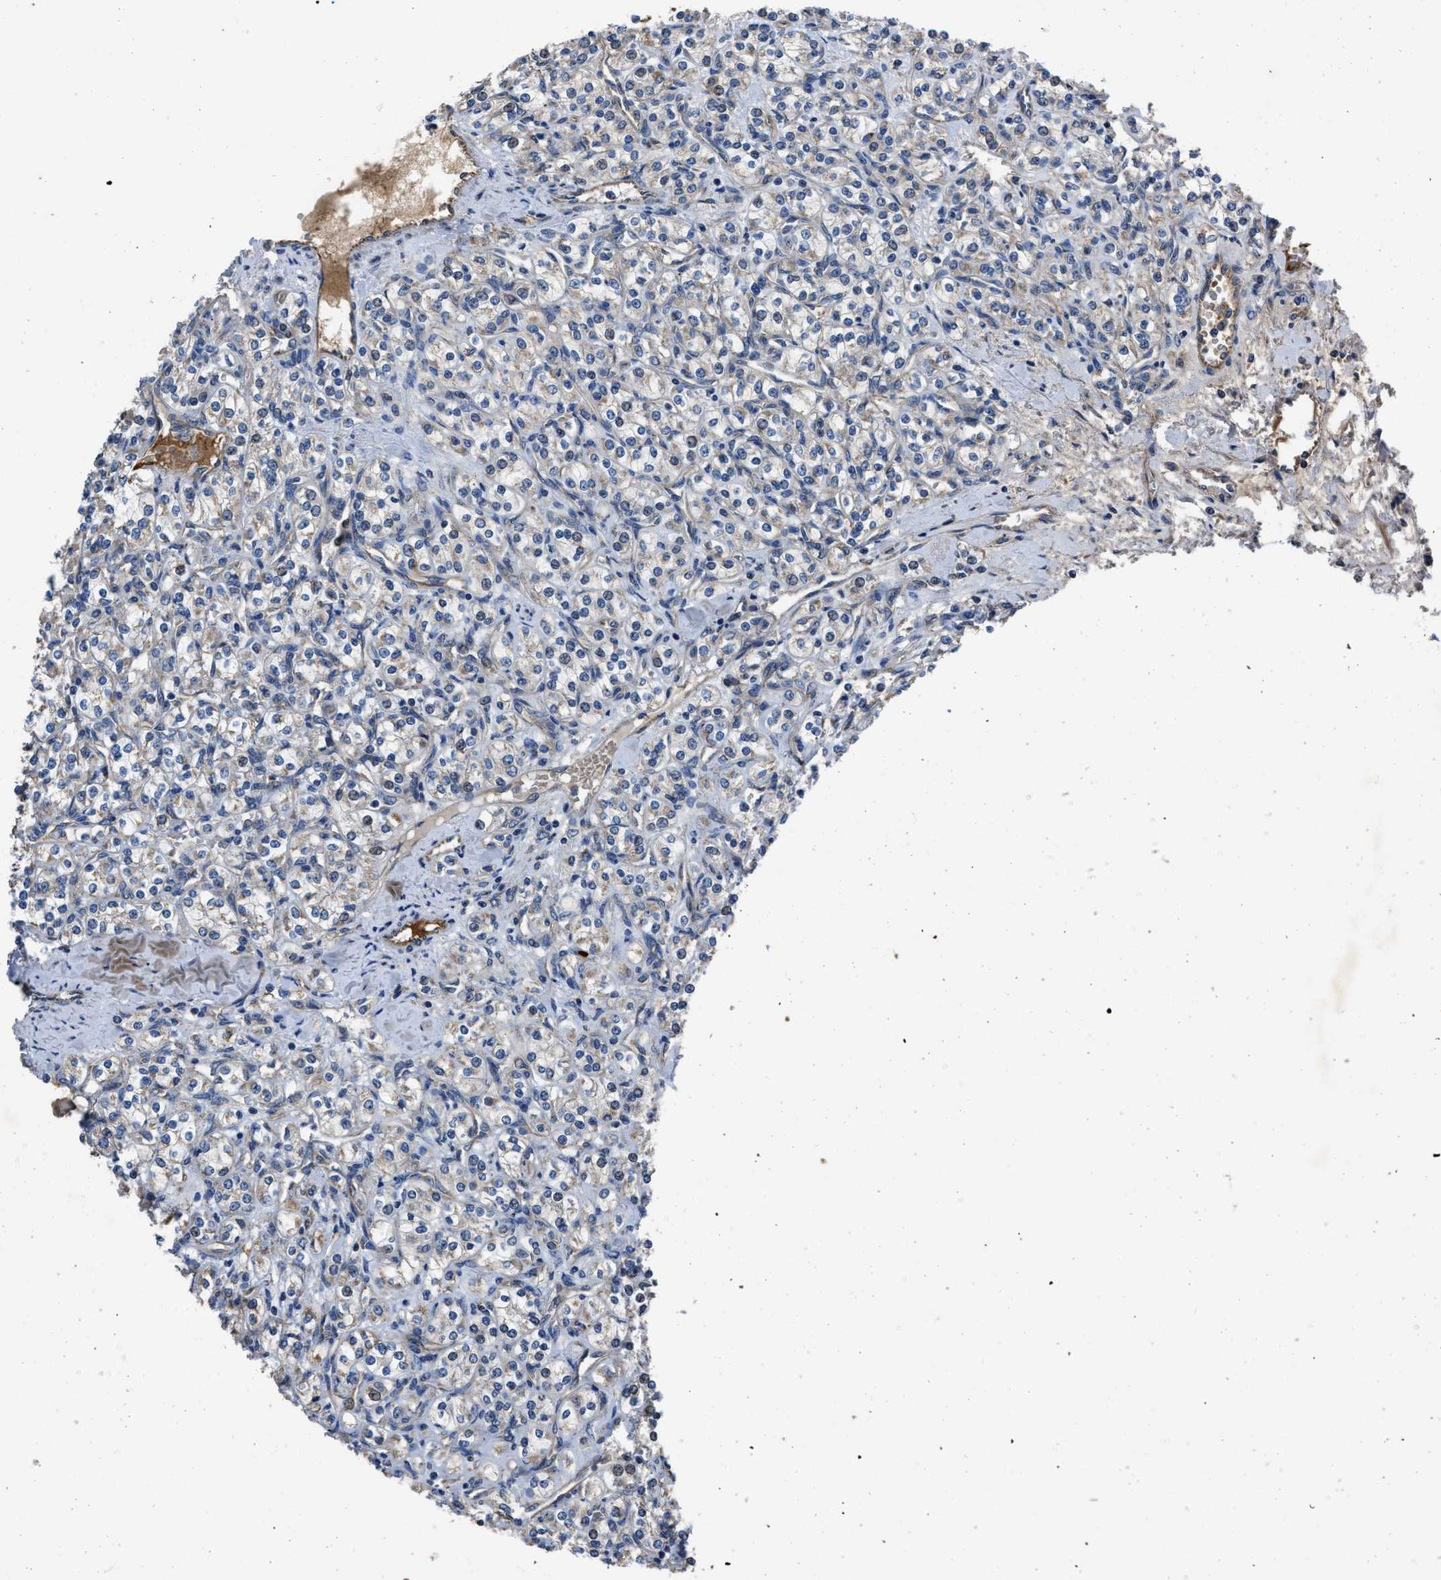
{"staining": {"intensity": "negative", "quantity": "none", "location": "none"}, "tissue": "renal cancer", "cell_type": "Tumor cells", "image_type": "cancer", "snomed": [{"axis": "morphology", "description": "Adenocarcinoma, NOS"}, {"axis": "topography", "description": "Kidney"}], "caption": "Tumor cells show no significant protein positivity in adenocarcinoma (renal).", "gene": "ERC1", "patient": {"sex": "male", "age": 77}}